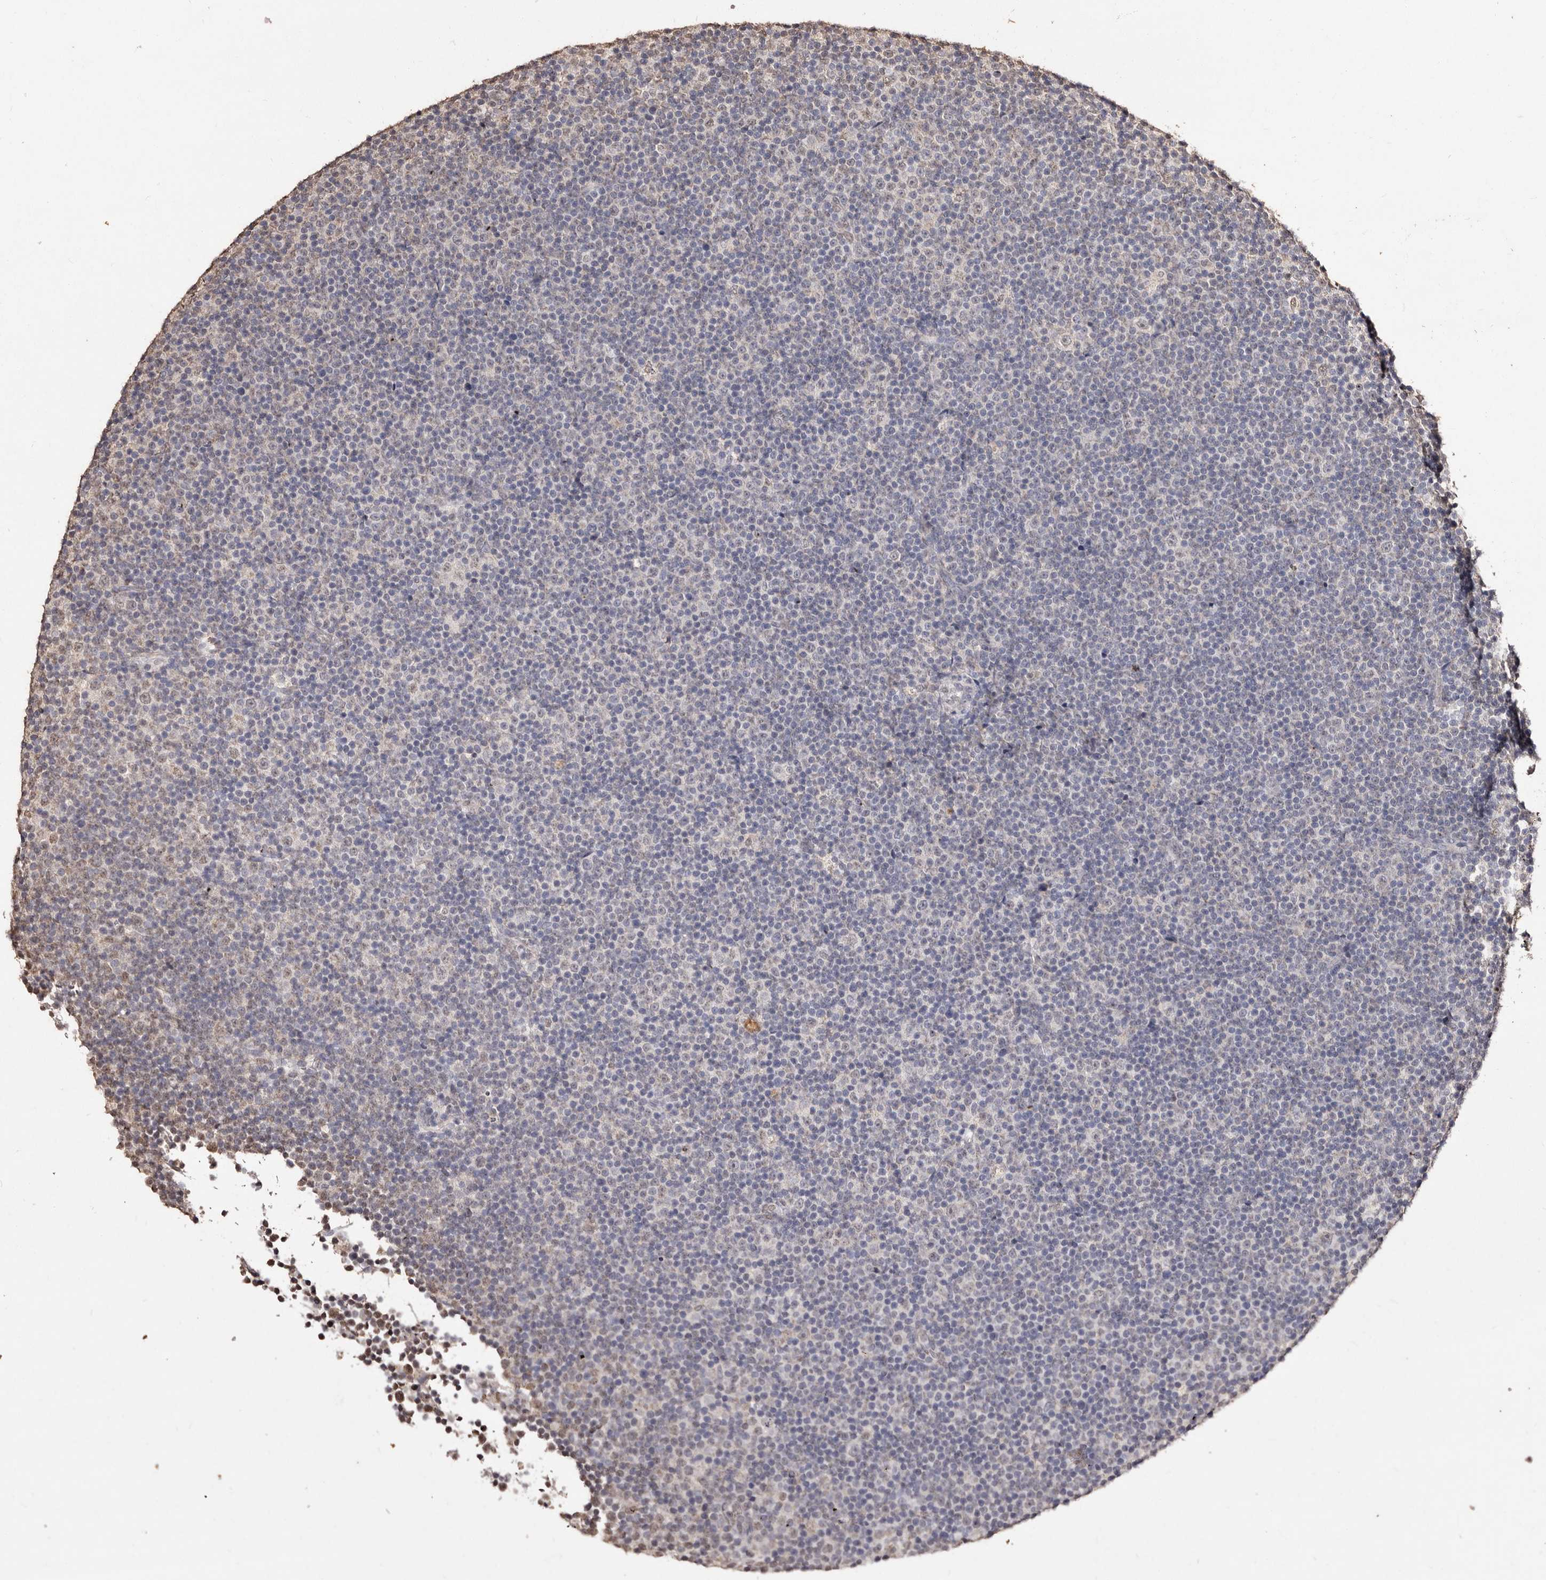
{"staining": {"intensity": "weak", "quantity": "<25%", "location": "nuclear"}, "tissue": "lymphoma", "cell_type": "Tumor cells", "image_type": "cancer", "snomed": [{"axis": "morphology", "description": "Malignant lymphoma, non-Hodgkin's type, Low grade"}, {"axis": "topography", "description": "Lymph node"}], "caption": "Immunohistochemistry micrograph of neoplastic tissue: human low-grade malignant lymphoma, non-Hodgkin's type stained with DAB (3,3'-diaminobenzidine) shows no significant protein expression in tumor cells. (Immunohistochemistry, brightfield microscopy, high magnification).", "gene": "ERBB4", "patient": {"sex": "female", "age": 67}}